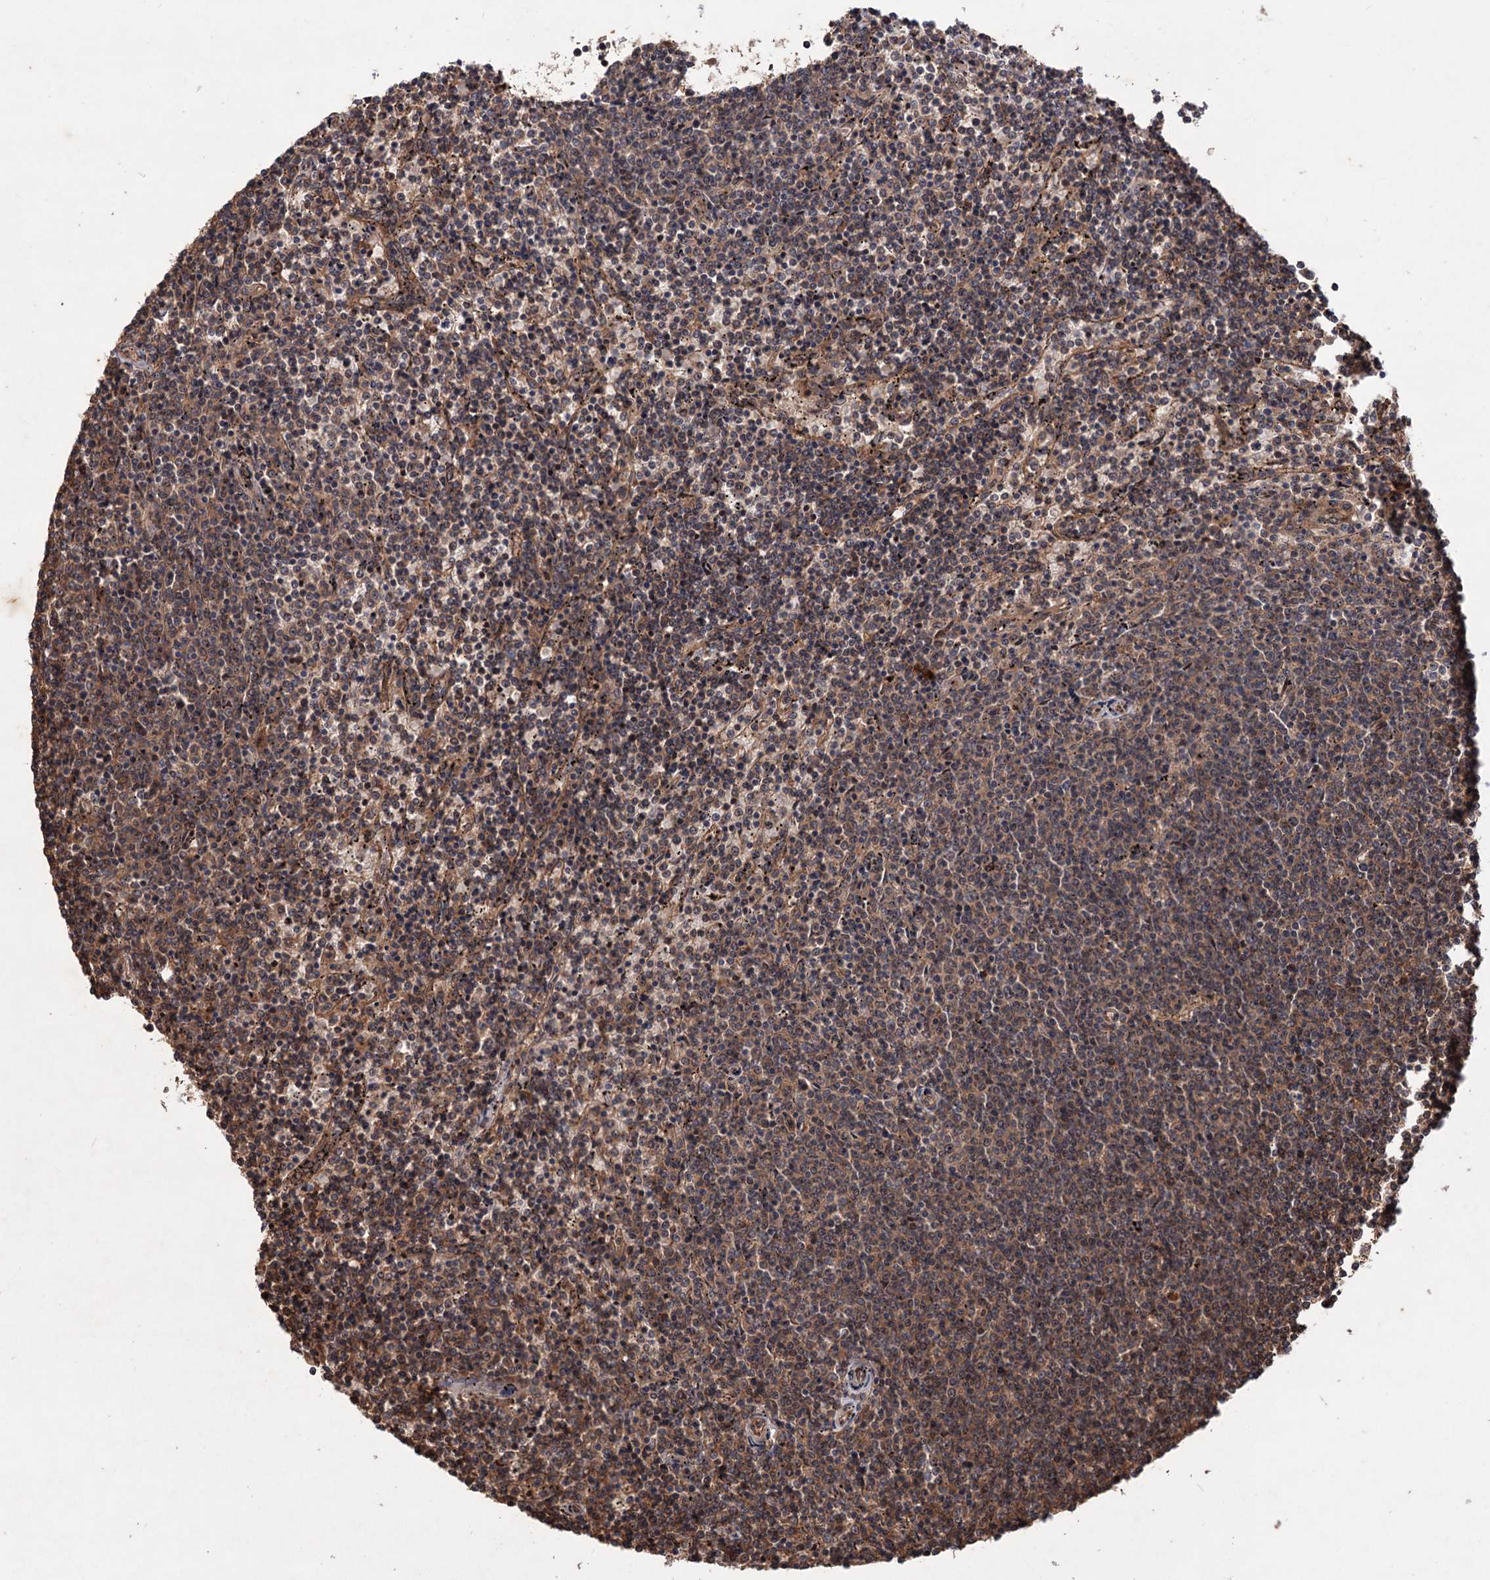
{"staining": {"intensity": "weak", "quantity": "25%-75%", "location": "cytoplasmic/membranous"}, "tissue": "lymphoma", "cell_type": "Tumor cells", "image_type": "cancer", "snomed": [{"axis": "morphology", "description": "Malignant lymphoma, non-Hodgkin's type, Low grade"}, {"axis": "topography", "description": "Spleen"}], "caption": "IHC (DAB (3,3'-diaminobenzidine)) staining of human lymphoma exhibits weak cytoplasmic/membranous protein expression in approximately 25%-75% of tumor cells. Immunohistochemistry stains the protein in brown and the nuclei are stained blue.", "gene": "ADK", "patient": {"sex": "female", "age": 50}}